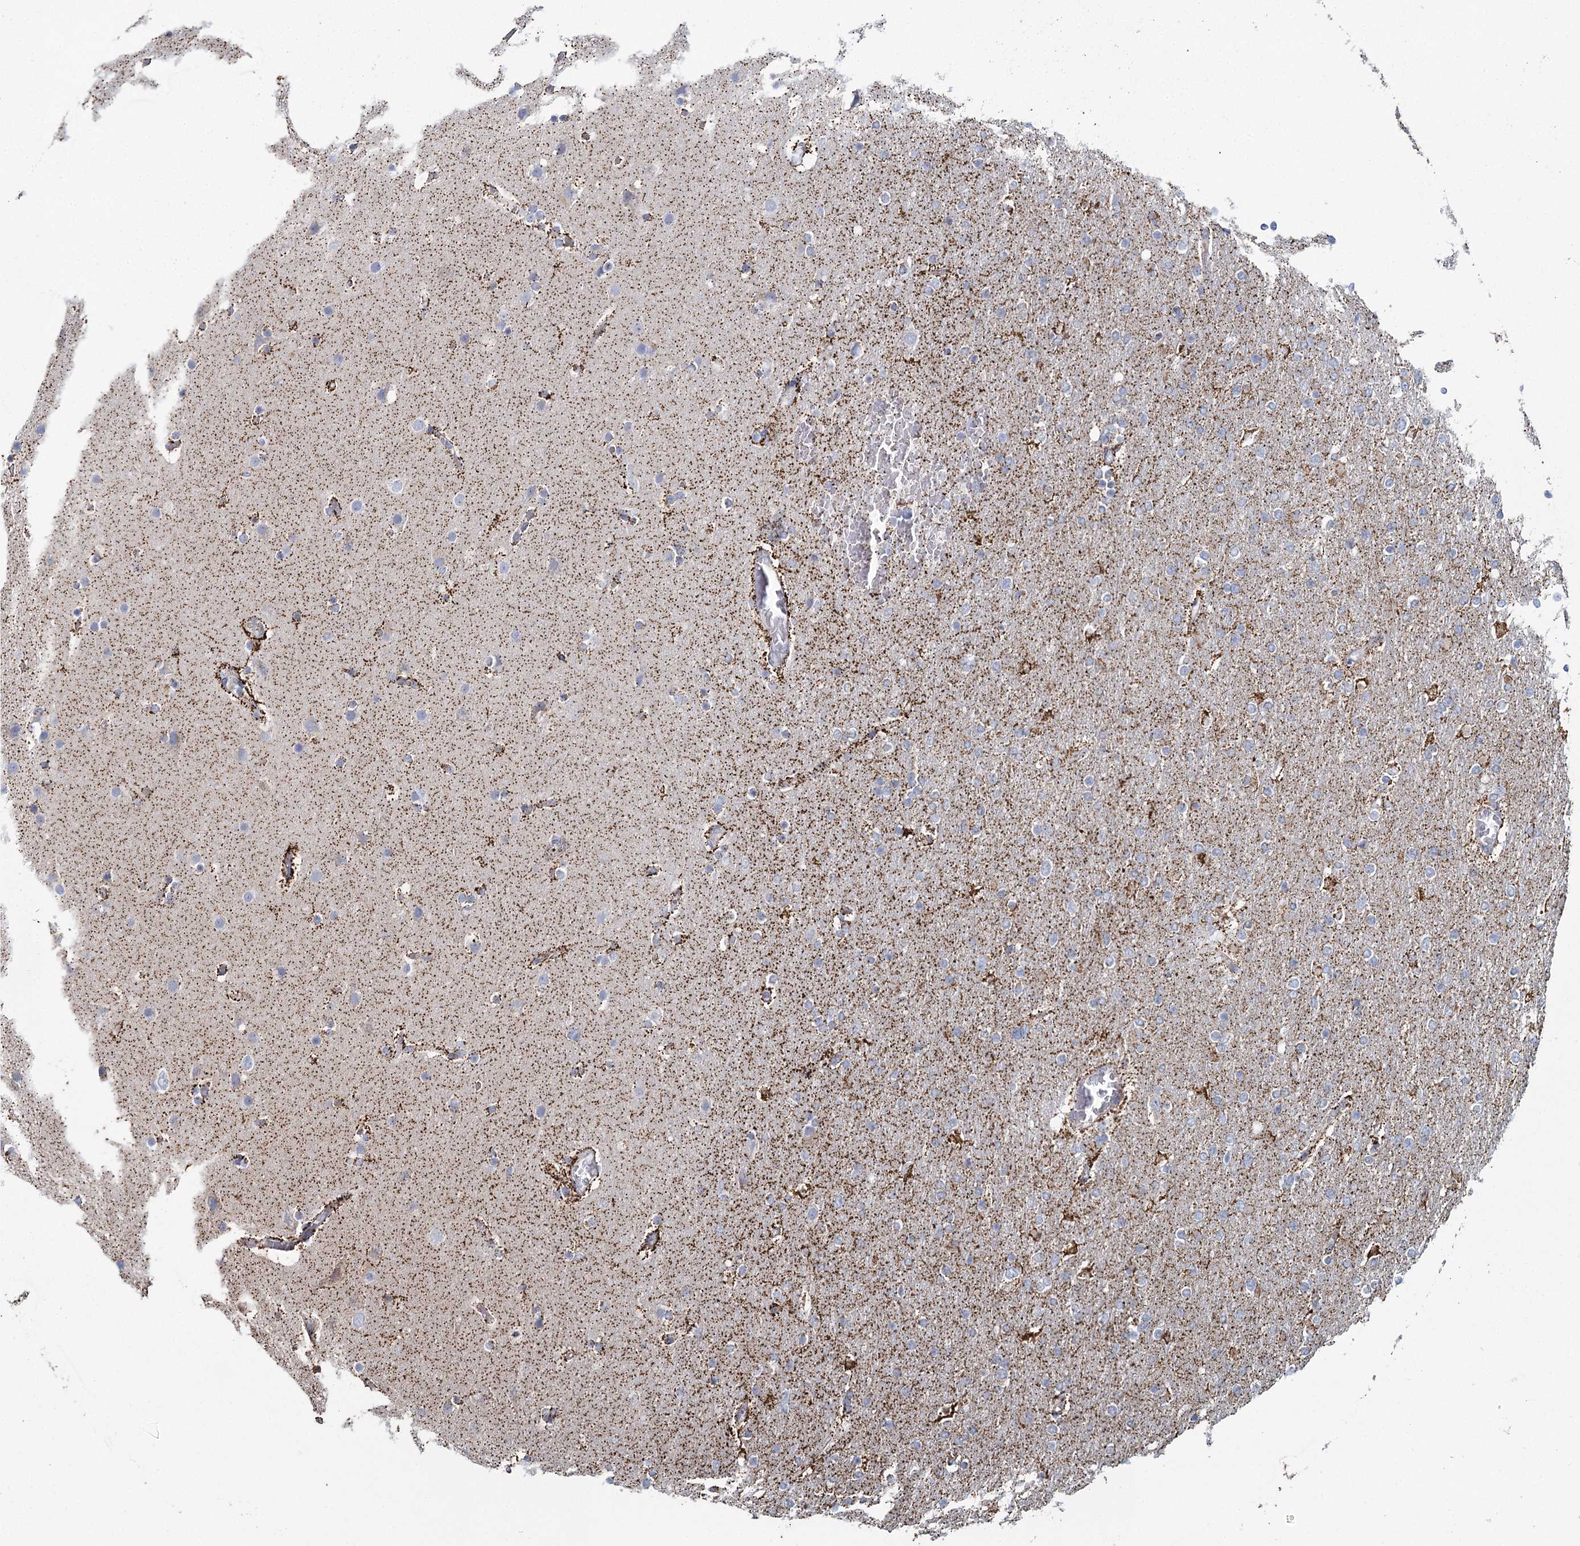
{"staining": {"intensity": "negative", "quantity": "none", "location": "none"}, "tissue": "glioma", "cell_type": "Tumor cells", "image_type": "cancer", "snomed": [{"axis": "morphology", "description": "Glioma, malignant, High grade"}, {"axis": "topography", "description": "Cerebral cortex"}], "caption": "IHC of high-grade glioma (malignant) displays no expression in tumor cells.", "gene": "MRPL44", "patient": {"sex": "female", "age": 36}}